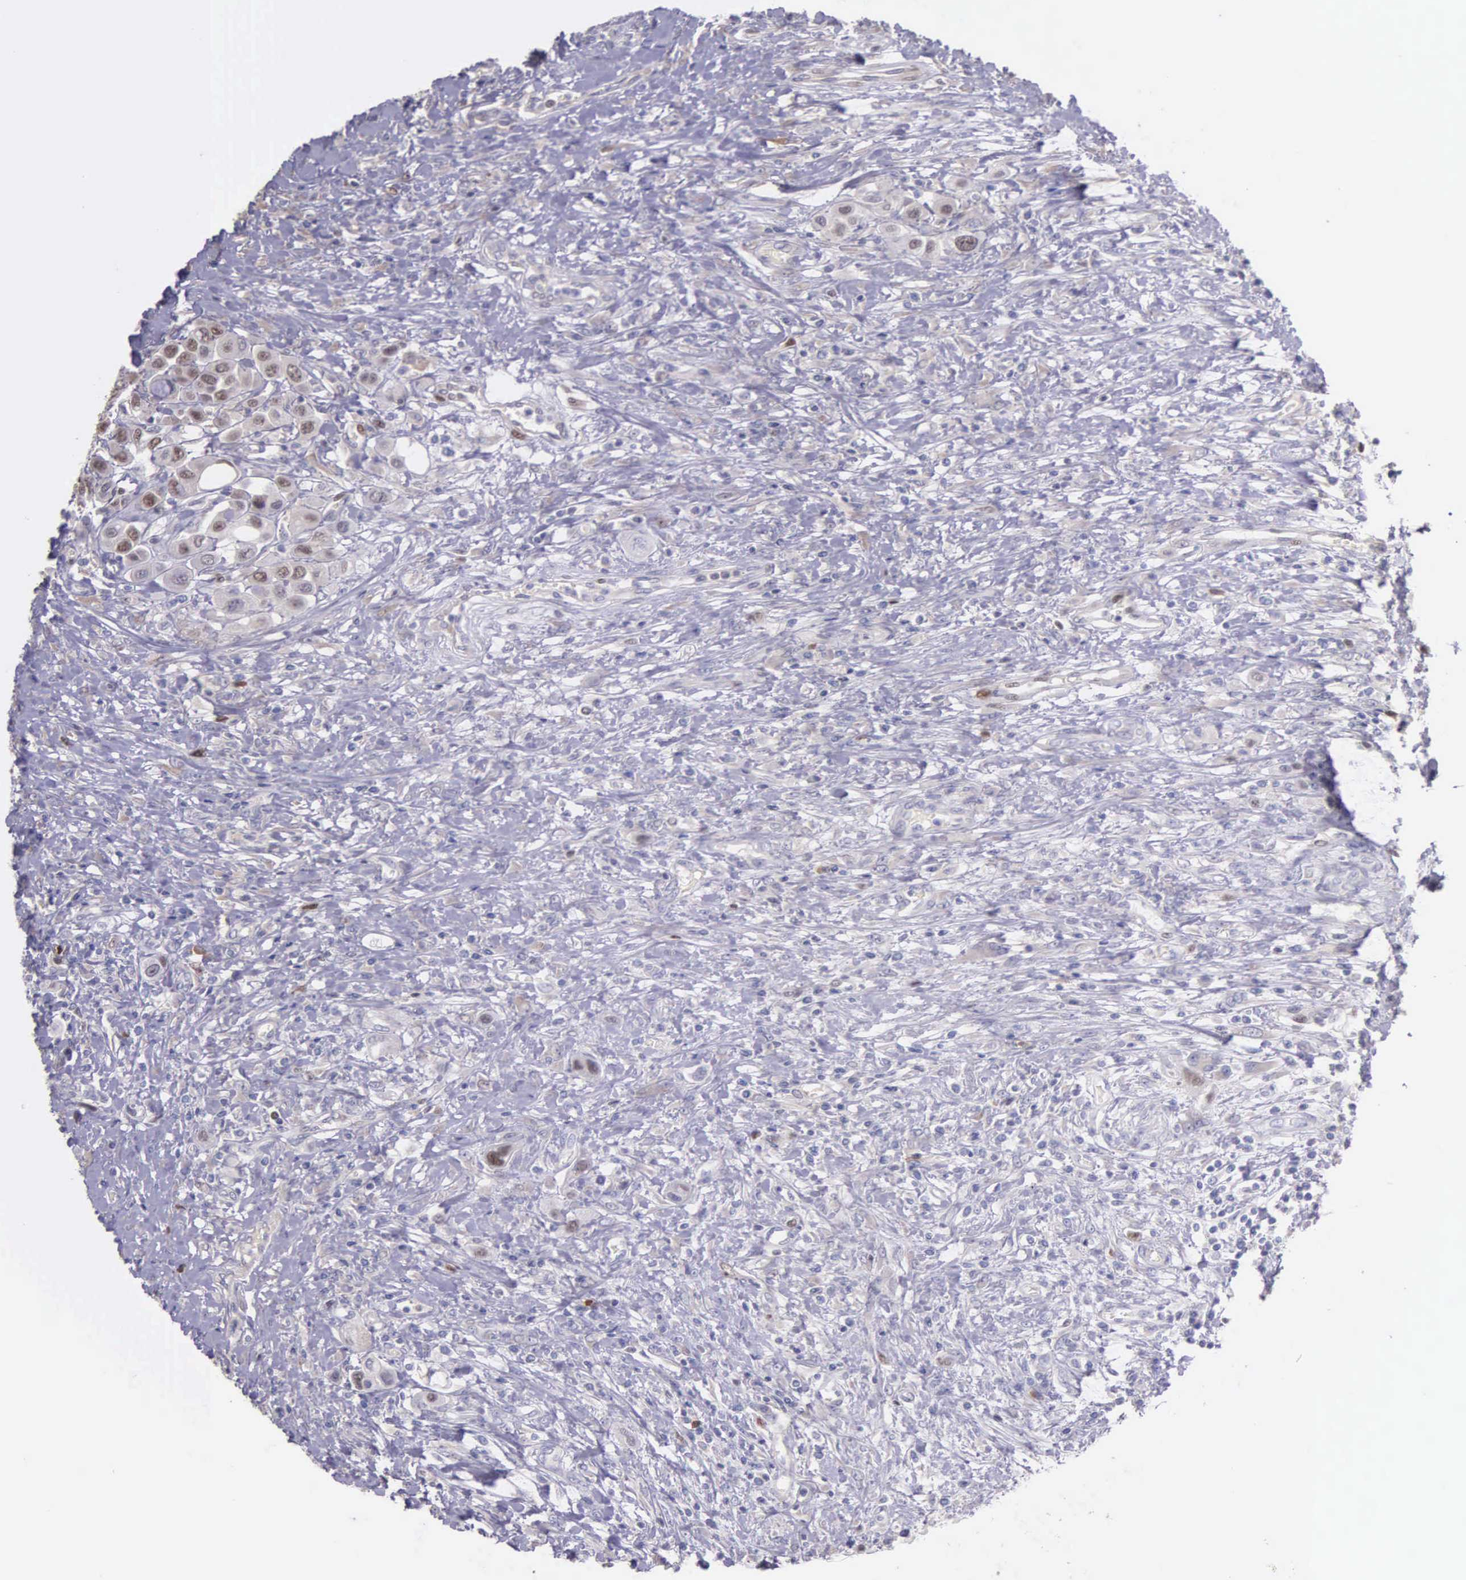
{"staining": {"intensity": "moderate", "quantity": "<25%", "location": "nuclear"}, "tissue": "urothelial cancer", "cell_type": "Tumor cells", "image_type": "cancer", "snomed": [{"axis": "morphology", "description": "Urothelial carcinoma, High grade"}, {"axis": "topography", "description": "Urinary bladder"}], "caption": "Immunohistochemical staining of urothelial cancer displays moderate nuclear protein staining in about <25% of tumor cells.", "gene": "MCM5", "patient": {"sex": "male", "age": 50}}